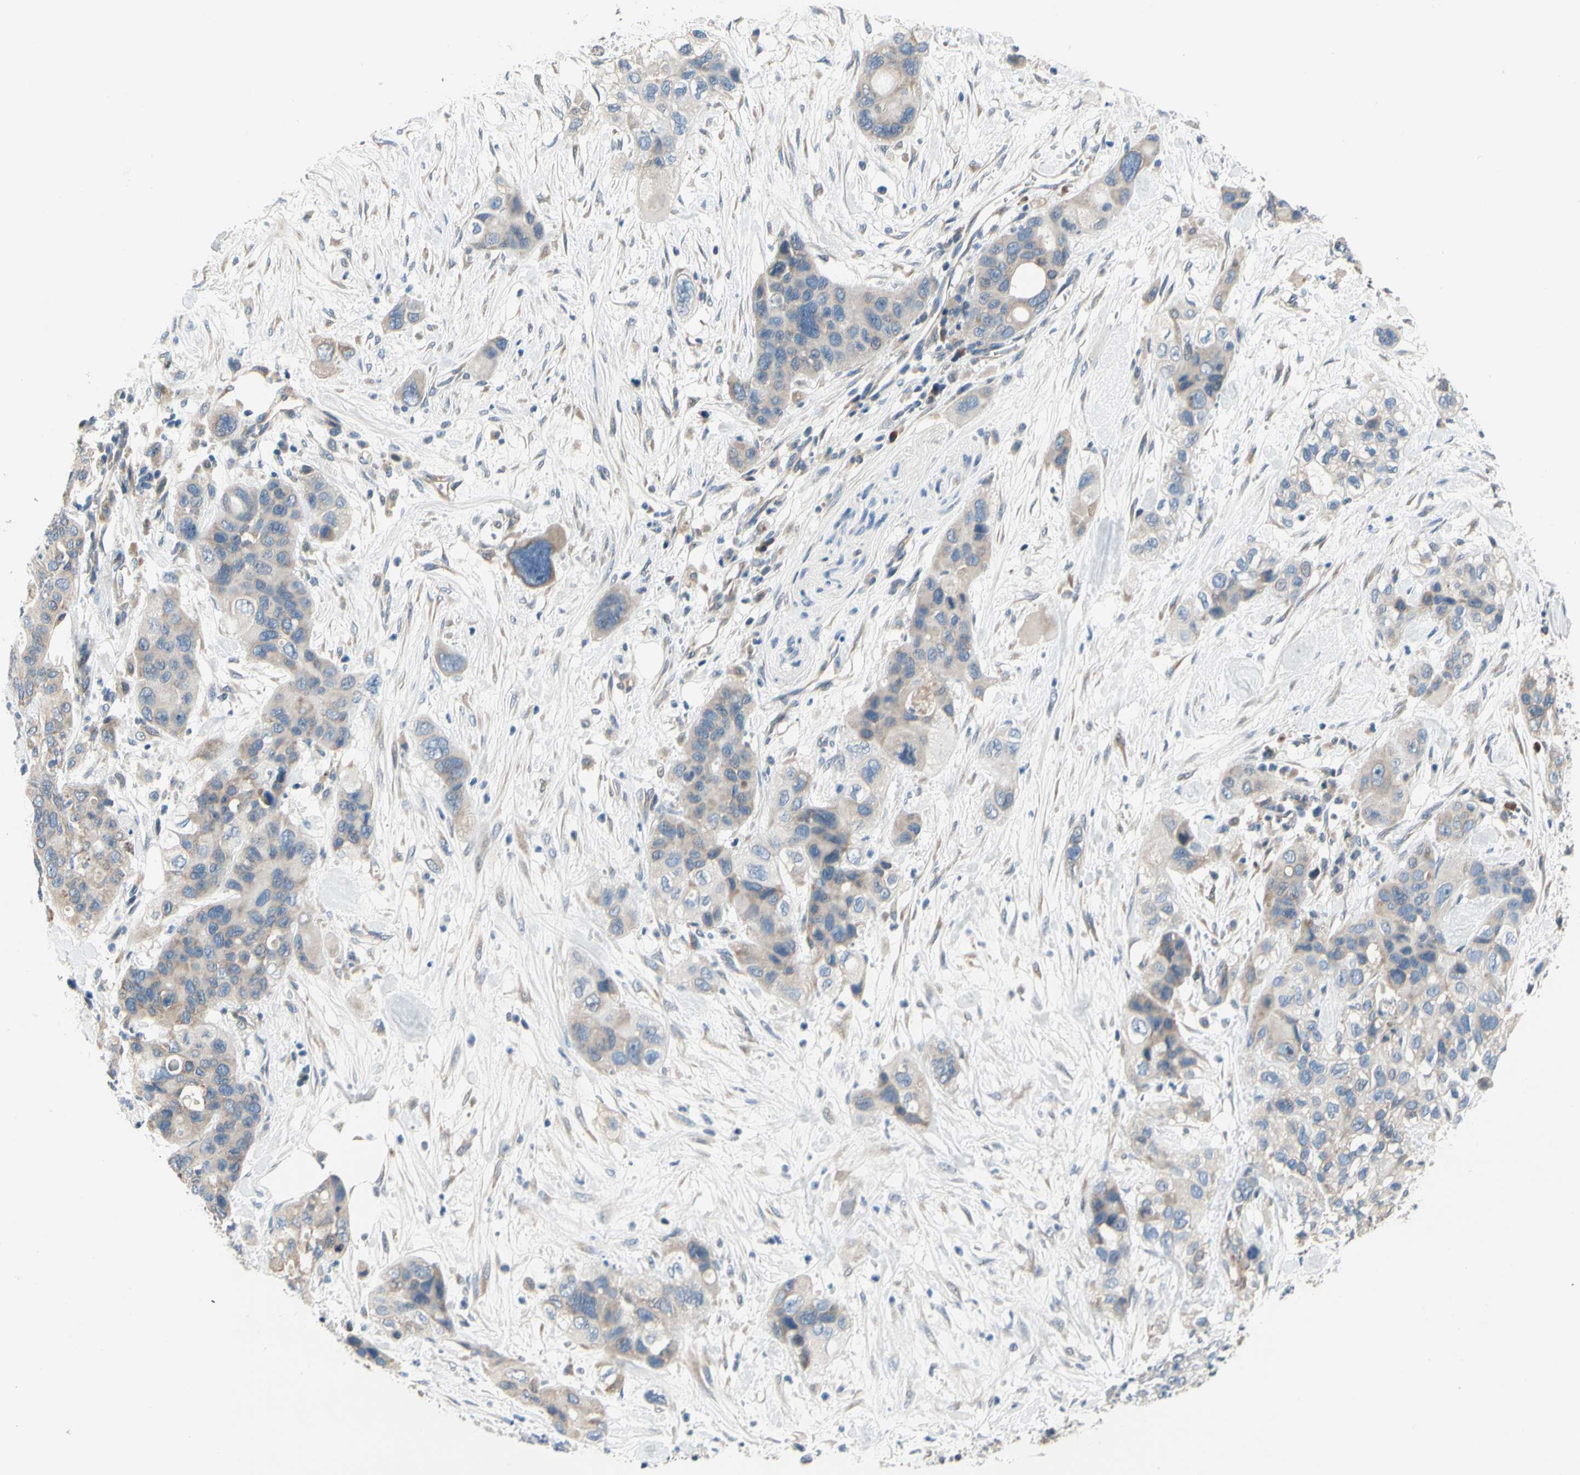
{"staining": {"intensity": "weak", "quantity": "25%-75%", "location": "cytoplasmic/membranous"}, "tissue": "pancreatic cancer", "cell_type": "Tumor cells", "image_type": "cancer", "snomed": [{"axis": "morphology", "description": "Adenocarcinoma, NOS"}, {"axis": "topography", "description": "Pancreas"}], "caption": "Immunohistochemistry of pancreatic adenocarcinoma demonstrates low levels of weak cytoplasmic/membranous expression in about 25%-75% of tumor cells.", "gene": "NFASC", "patient": {"sex": "female", "age": 71}}